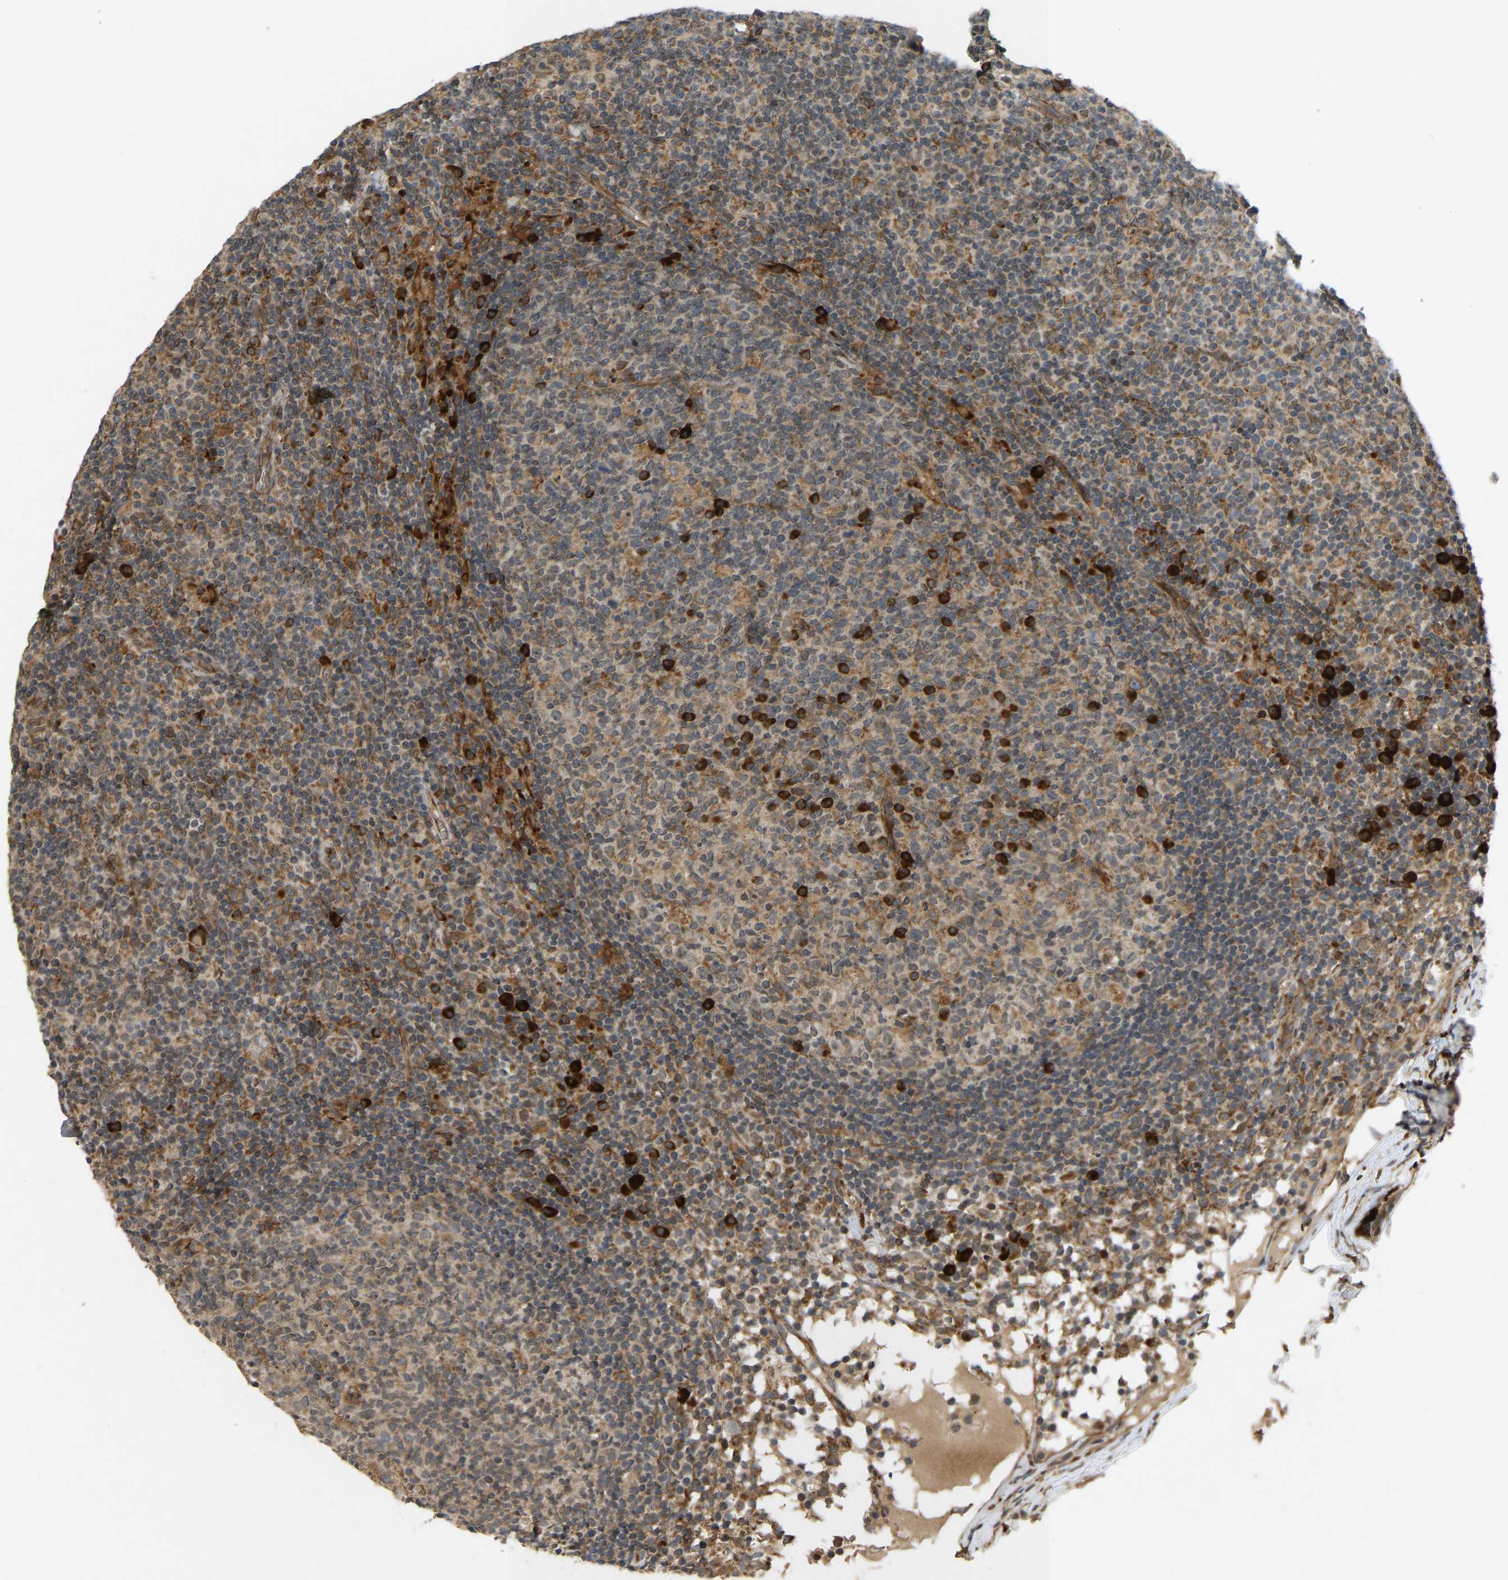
{"staining": {"intensity": "strong", "quantity": "25%-75%", "location": "cytoplasmic/membranous"}, "tissue": "lymph node", "cell_type": "Germinal center cells", "image_type": "normal", "snomed": [{"axis": "morphology", "description": "Normal tissue, NOS"}, {"axis": "morphology", "description": "Inflammation, NOS"}, {"axis": "topography", "description": "Lymph node"}], "caption": "Immunohistochemistry image of normal lymph node: human lymph node stained using IHC demonstrates high levels of strong protein expression localized specifically in the cytoplasmic/membranous of germinal center cells, appearing as a cytoplasmic/membranous brown color.", "gene": "RPN2", "patient": {"sex": "male", "age": 55}}